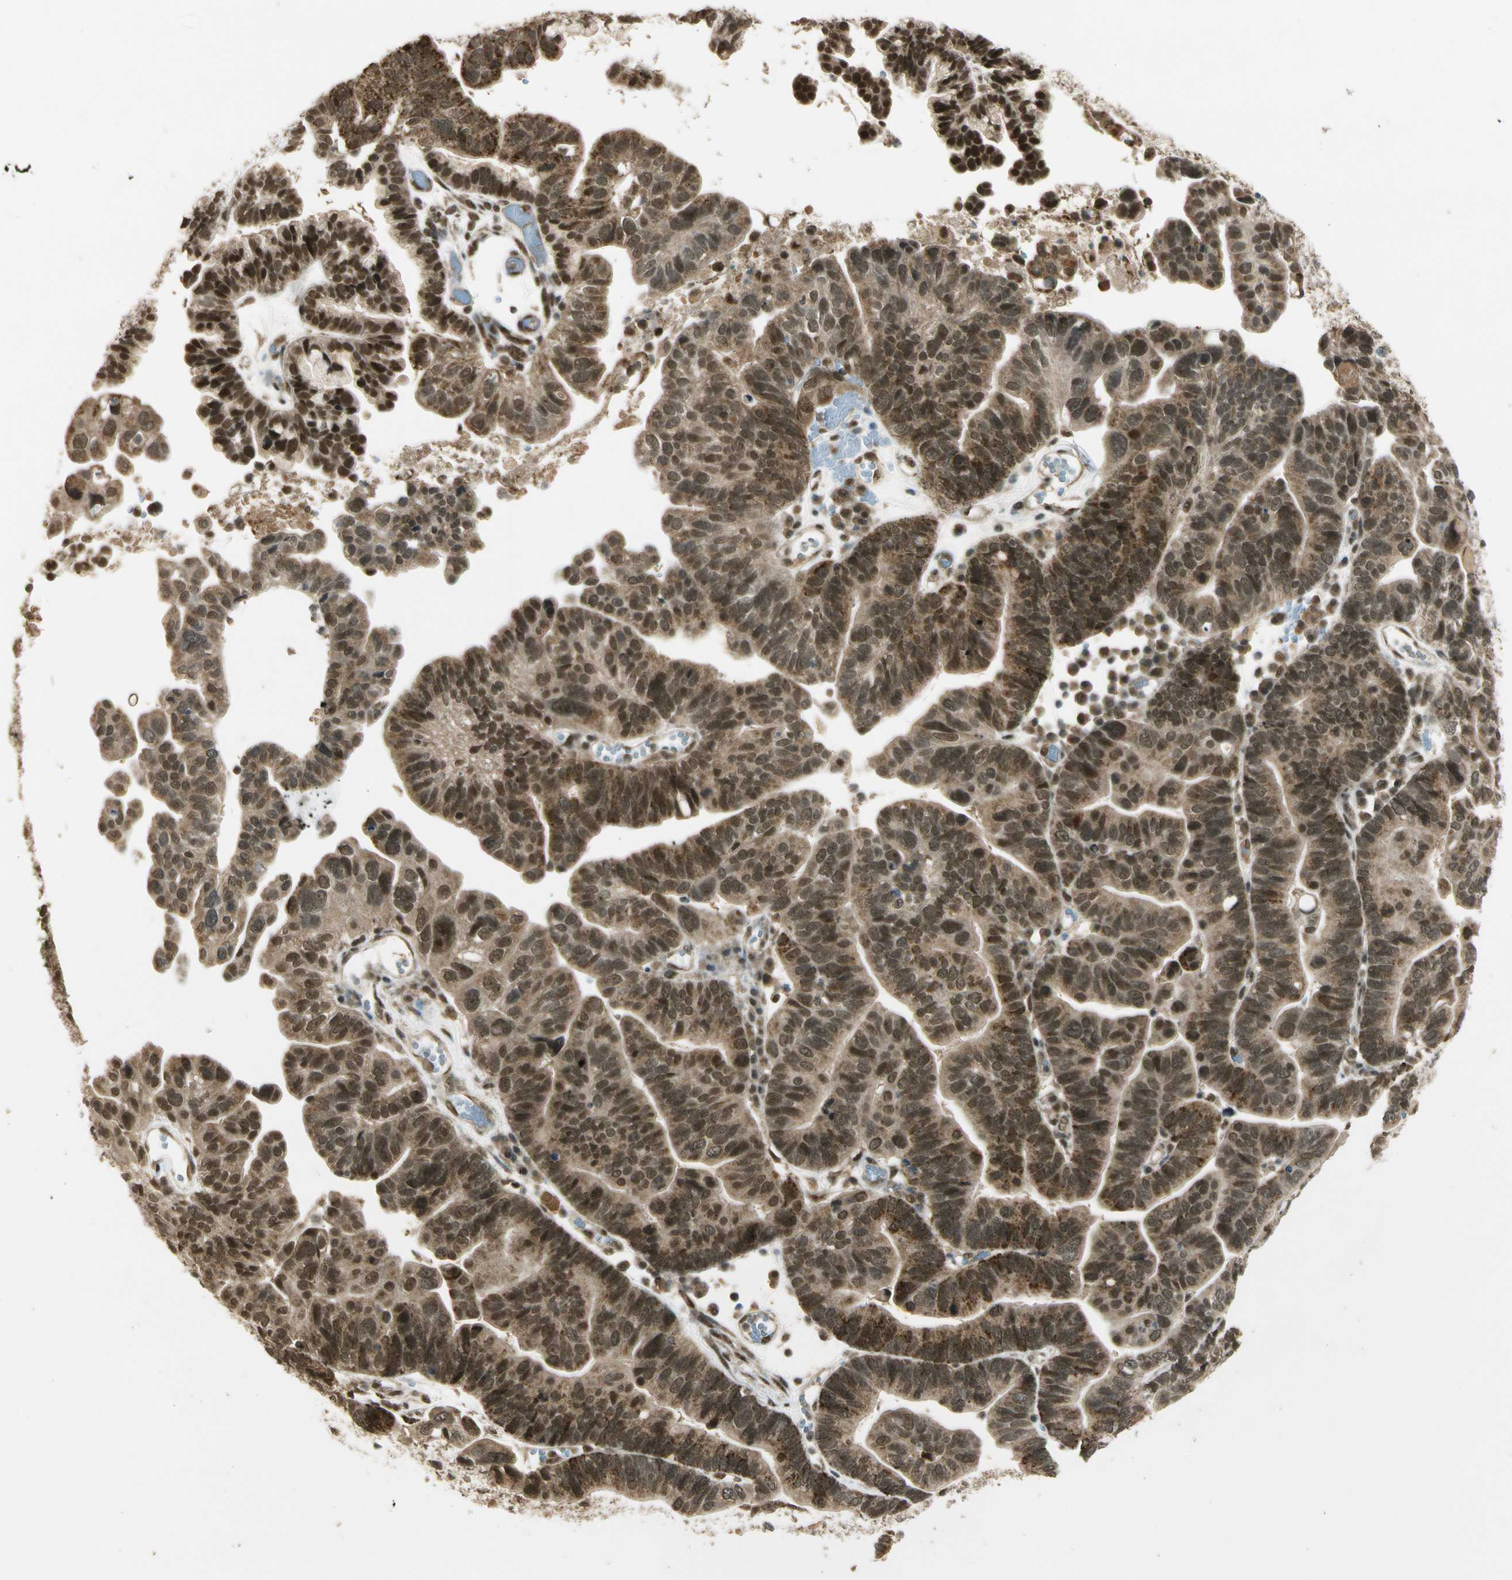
{"staining": {"intensity": "strong", "quantity": ">75%", "location": "cytoplasmic/membranous,nuclear"}, "tissue": "ovarian cancer", "cell_type": "Tumor cells", "image_type": "cancer", "snomed": [{"axis": "morphology", "description": "Cystadenocarcinoma, serous, NOS"}, {"axis": "topography", "description": "Ovary"}], "caption": "Serous cystadenocarcinoma (ovarian) stained with DAB immunohistochemistry (IHC) displays high levels of strong cytoplasmic/membranous and nuclear staining in about >75% of tumor cells. Ihc stains the protein of interest in brown and the nuclei are stained blue.", "gene": "ZNF135", "patient": {"sex": "female", "age": 56}}